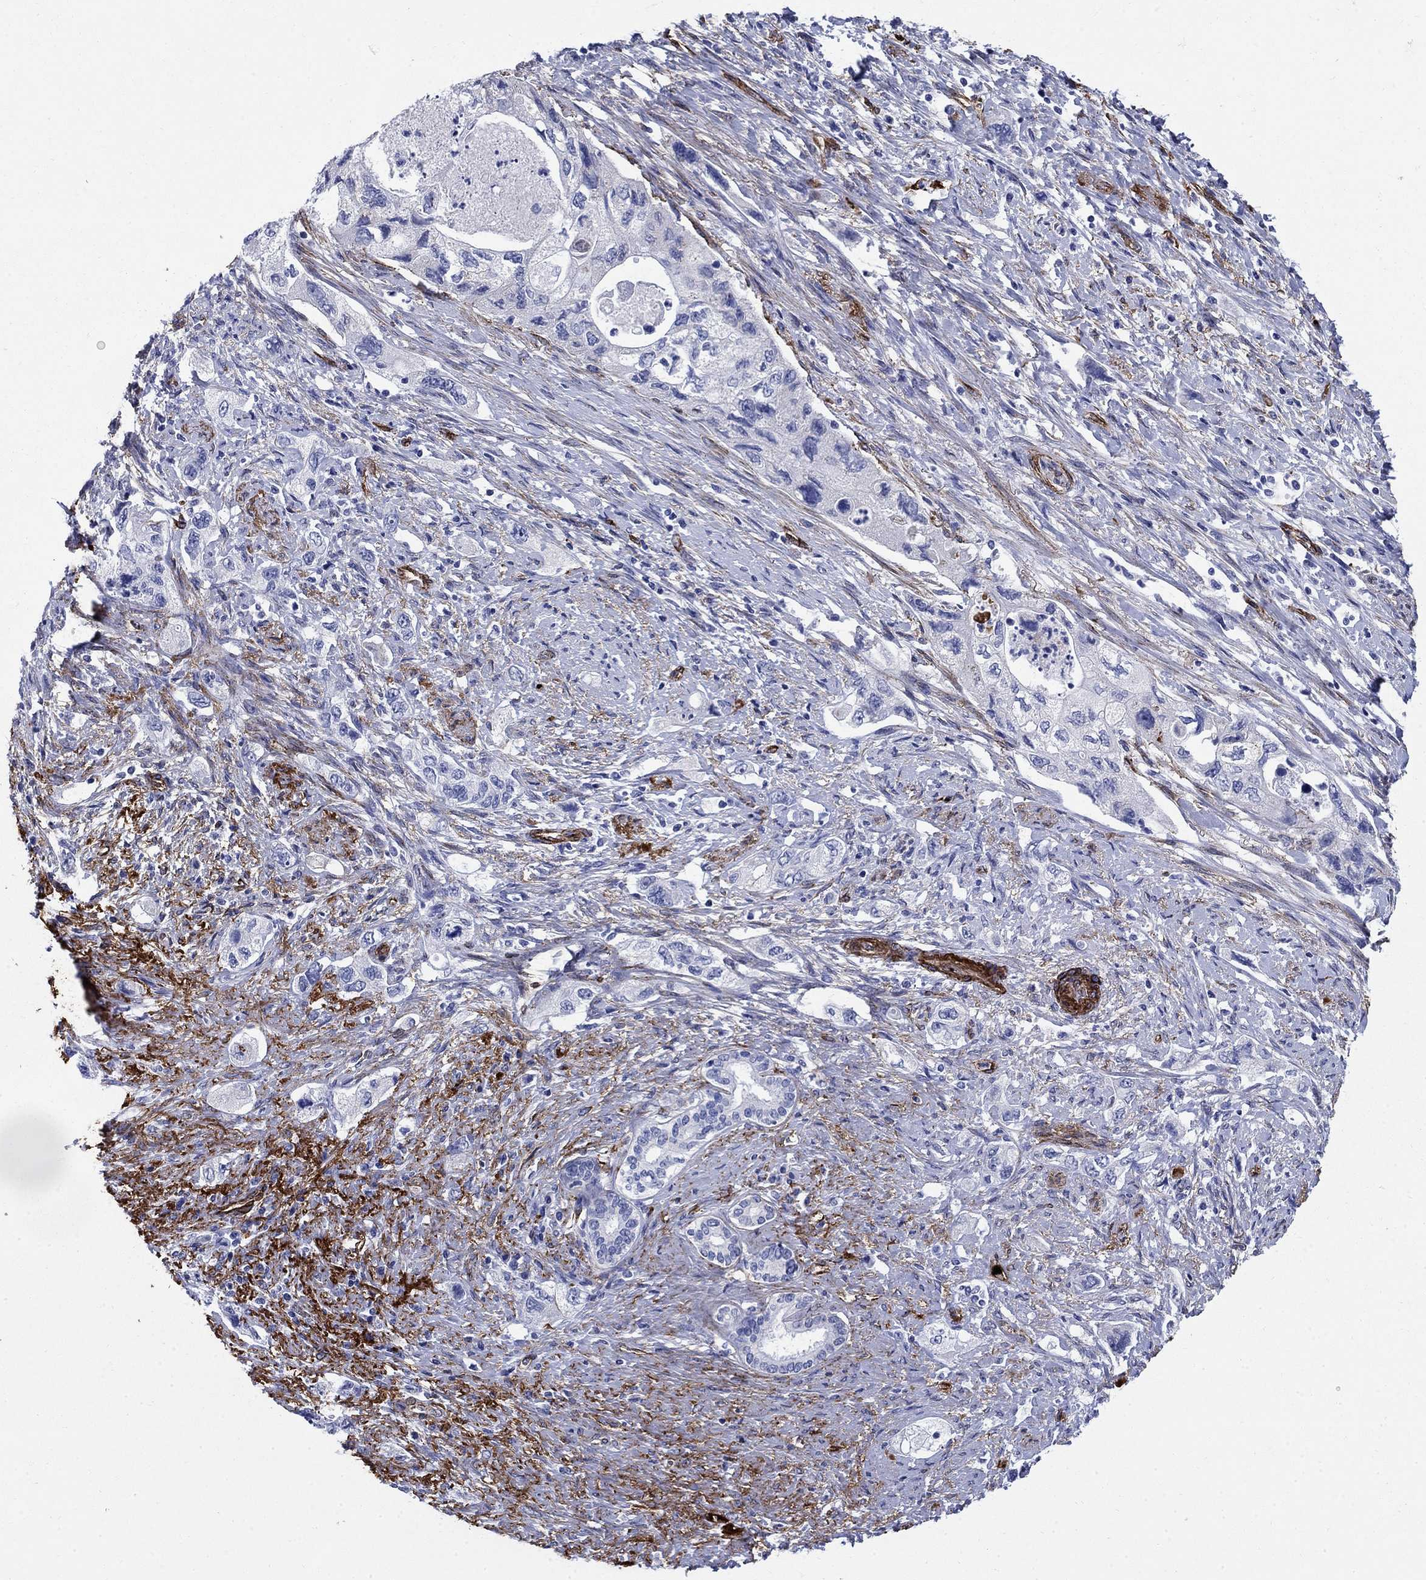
{"staining": {"intensity": "negative", "quantity": "none", "location": "none"}, "tissue": "pancreatic cancer", "cell_type": "Tumor cells", "image_type": "cancer", "snomed": [{"axis": "morphology", "description": "Adenocarcinoma, NOS"}, {"axis": "topography", "description": "Pancreas"}], "caption": "A histopathology image of human pancreatic adenocarcinoma is negative for staining in tumor cells.", "gene": "VTN", "patient": {"sex": "female", "age": 73}}